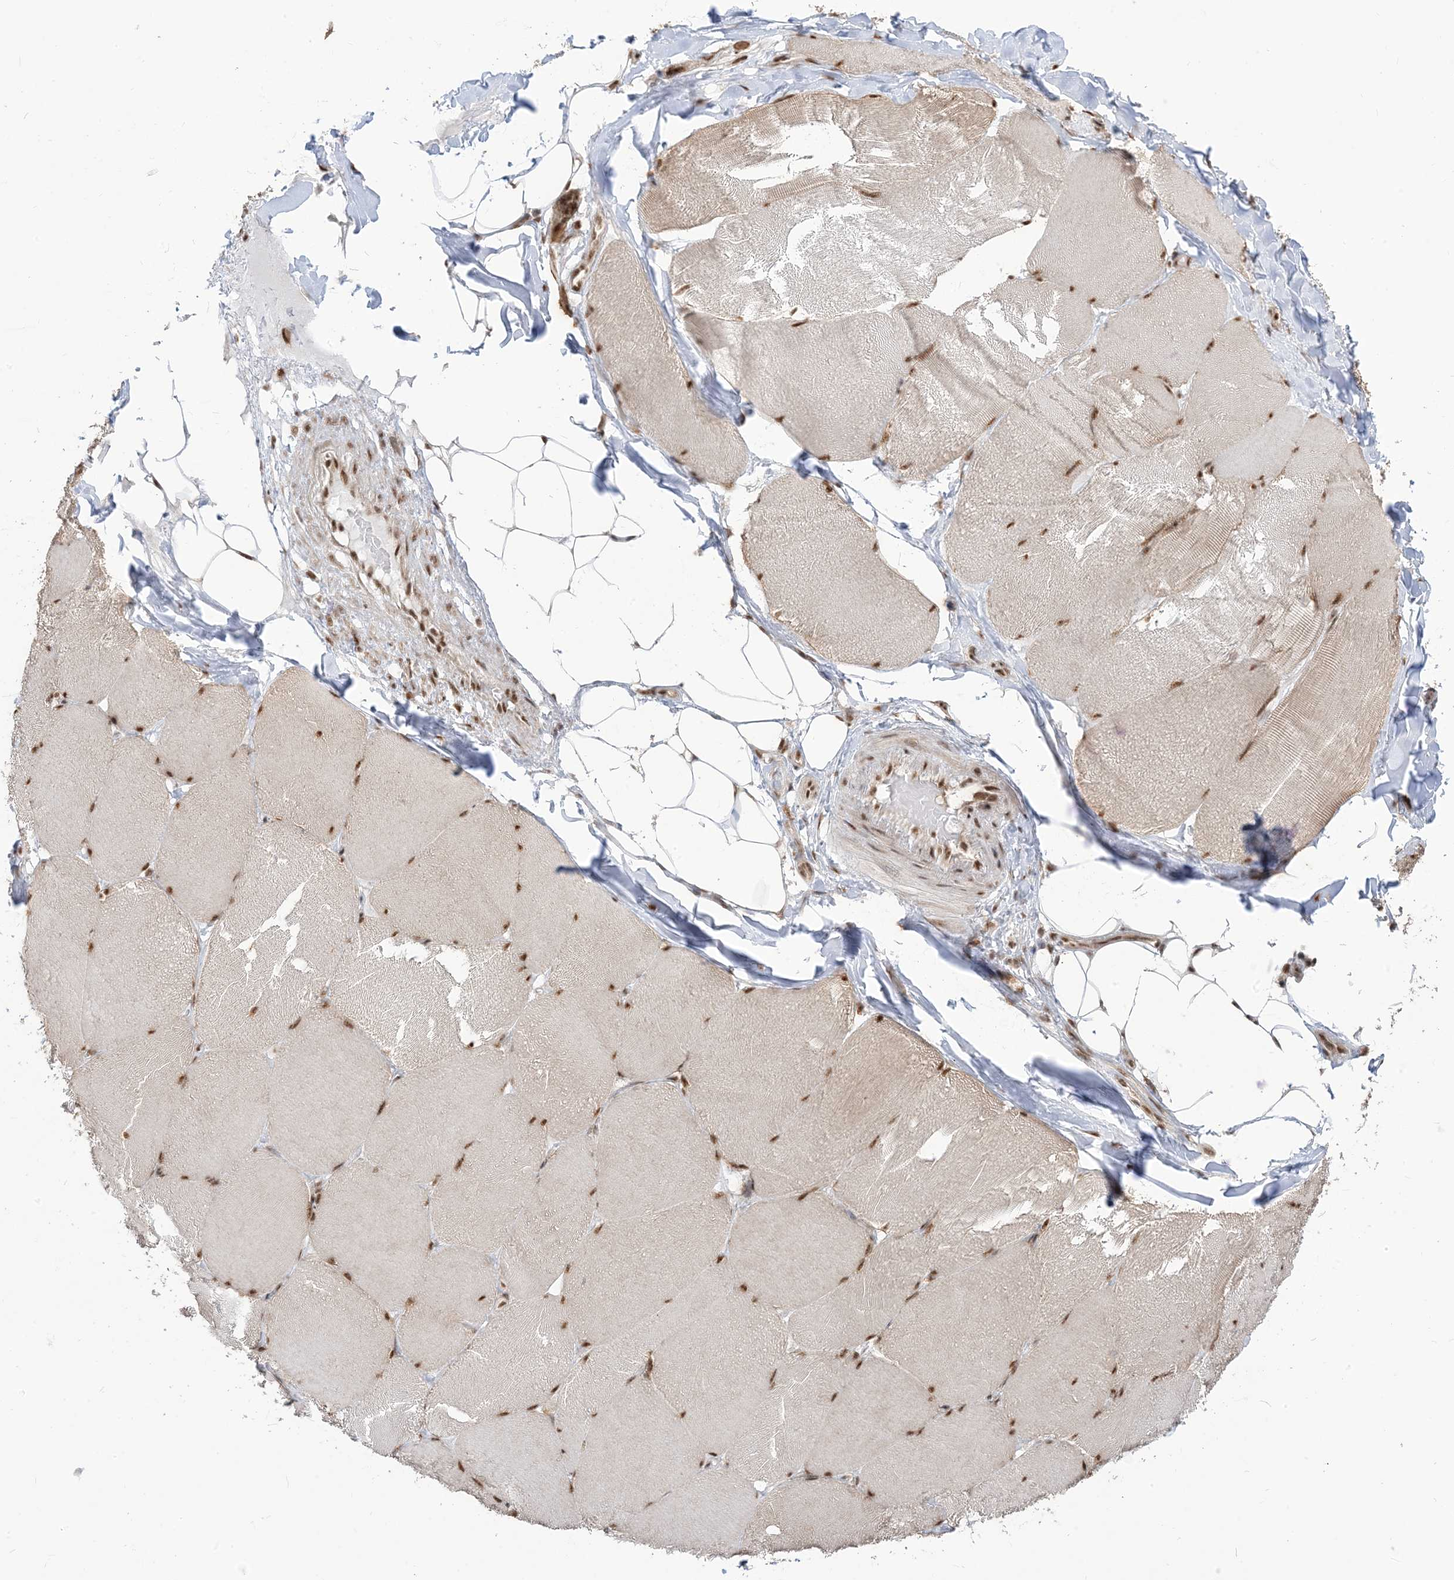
{"staining": {"intensity": "moderate", "quantity": ">75%", "location": "nuclear"}, "tissue": "skeletal muscle", "cell_type": "Myocytes", "image_type": "normal", "snomed": [{"axis": "morphology", "description": "Normal tissue, NOS"}, {"axis": "topography", "description": "Skin"}, {"axis": "topography", "description": "Skeletal muscle"}], "caption": "Immunohistochemical staining of unremarkable skeletal muscle displays moderate nuclear protein staining in approximately >75% of myocytes. The staining is performed using DAB (3,3'-diaminobenzidine) brown chromogen to label protein expression. The nuclei are counter-stained blue using hematoxylin.", "gene": "ARGLU1", "patient": {"sex": "male", "age": 83}}